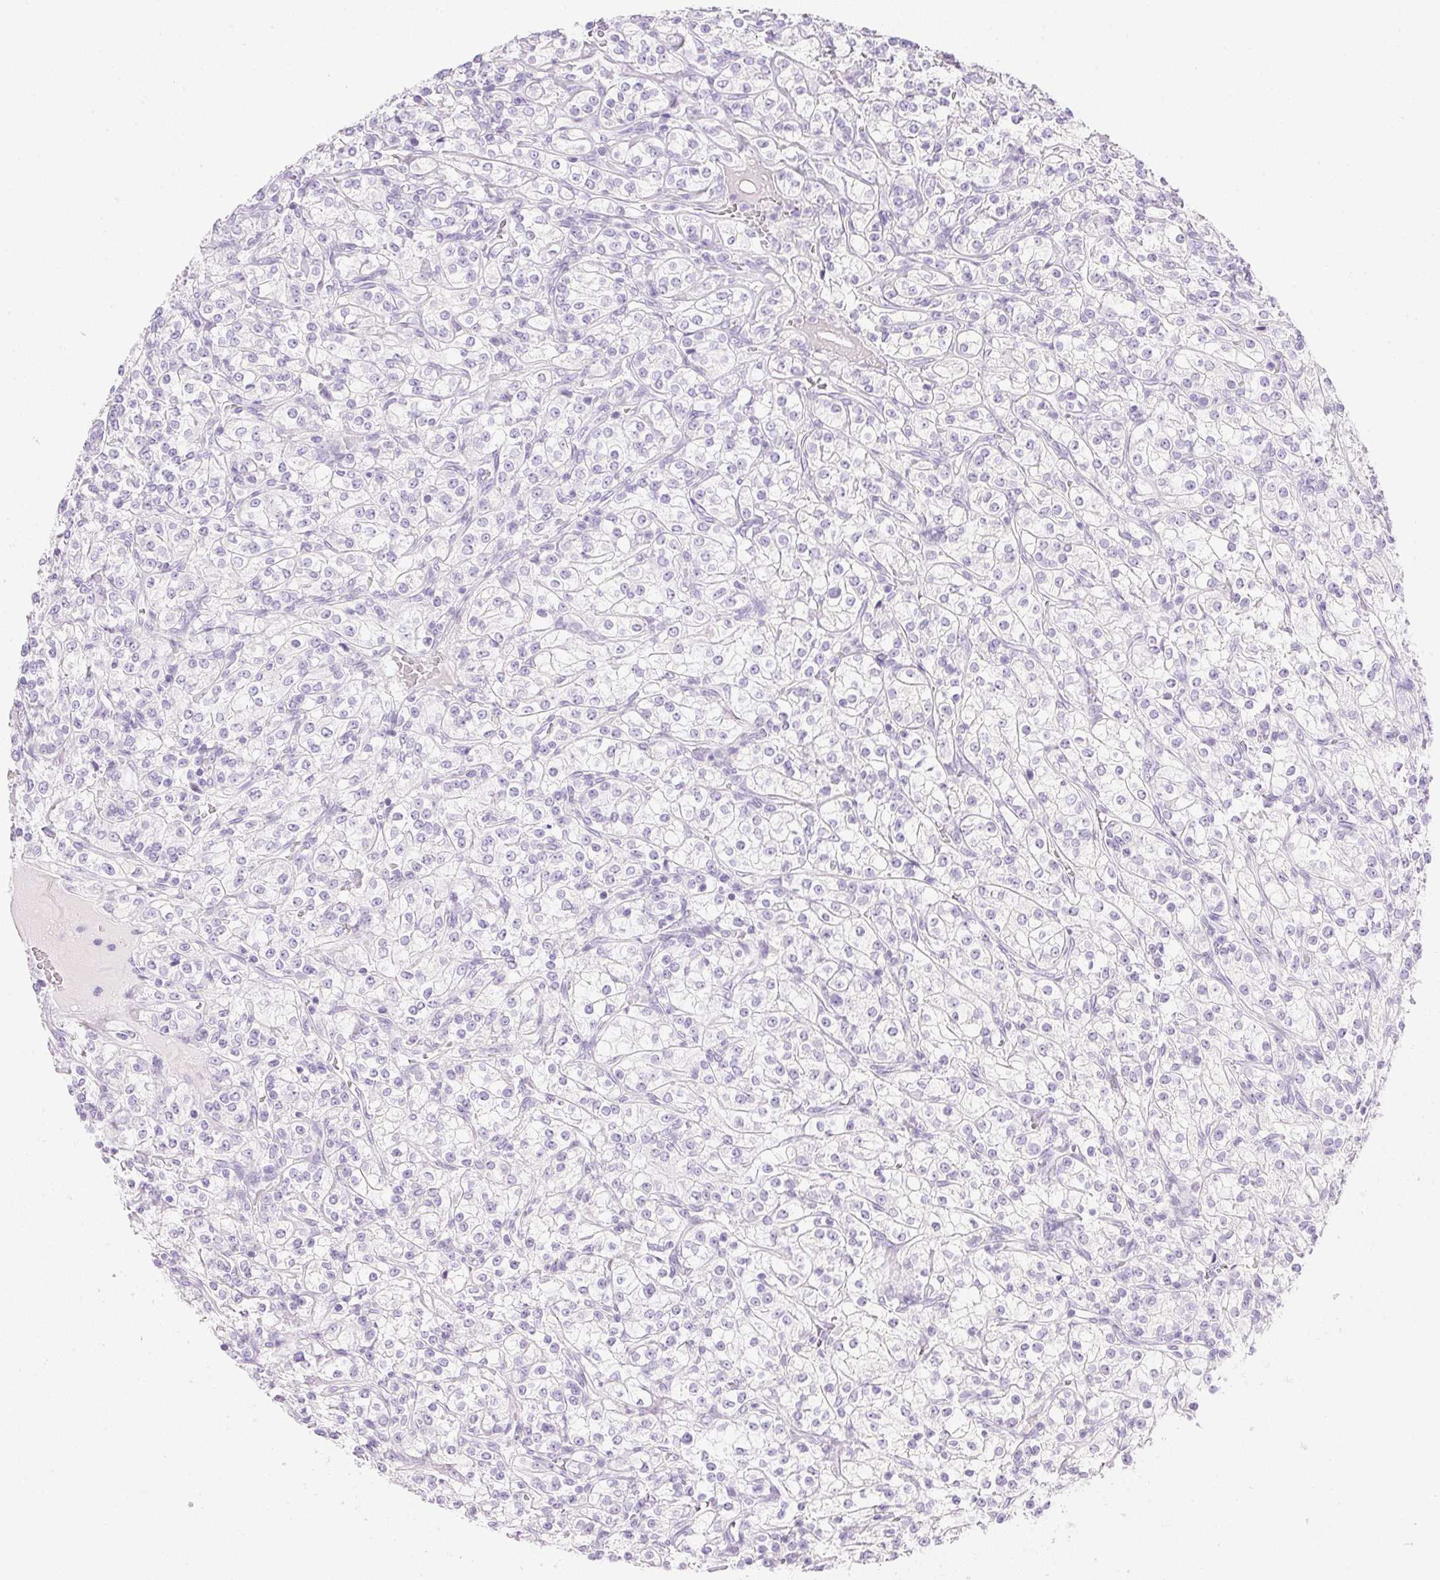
{"staining": {"intensity": "negative", "quantity": "none", "location": "none"}, "tissue": "renal cancer", "cell_type": "Tumor cells", "image_type": "cancer", "snomed": [{"axis": "morphology", "description": "Adenocarcinoma, NOS"}, {"axis": "topography", "description": "Kidney"}], "caption": "The immunohistochemistry (IHC) micrograph has no significant expression in tumor cells of adenocarcinoma (renal) tissue.", "gene": "CTRL", "patient": {"sex": "male", "age": 77}}